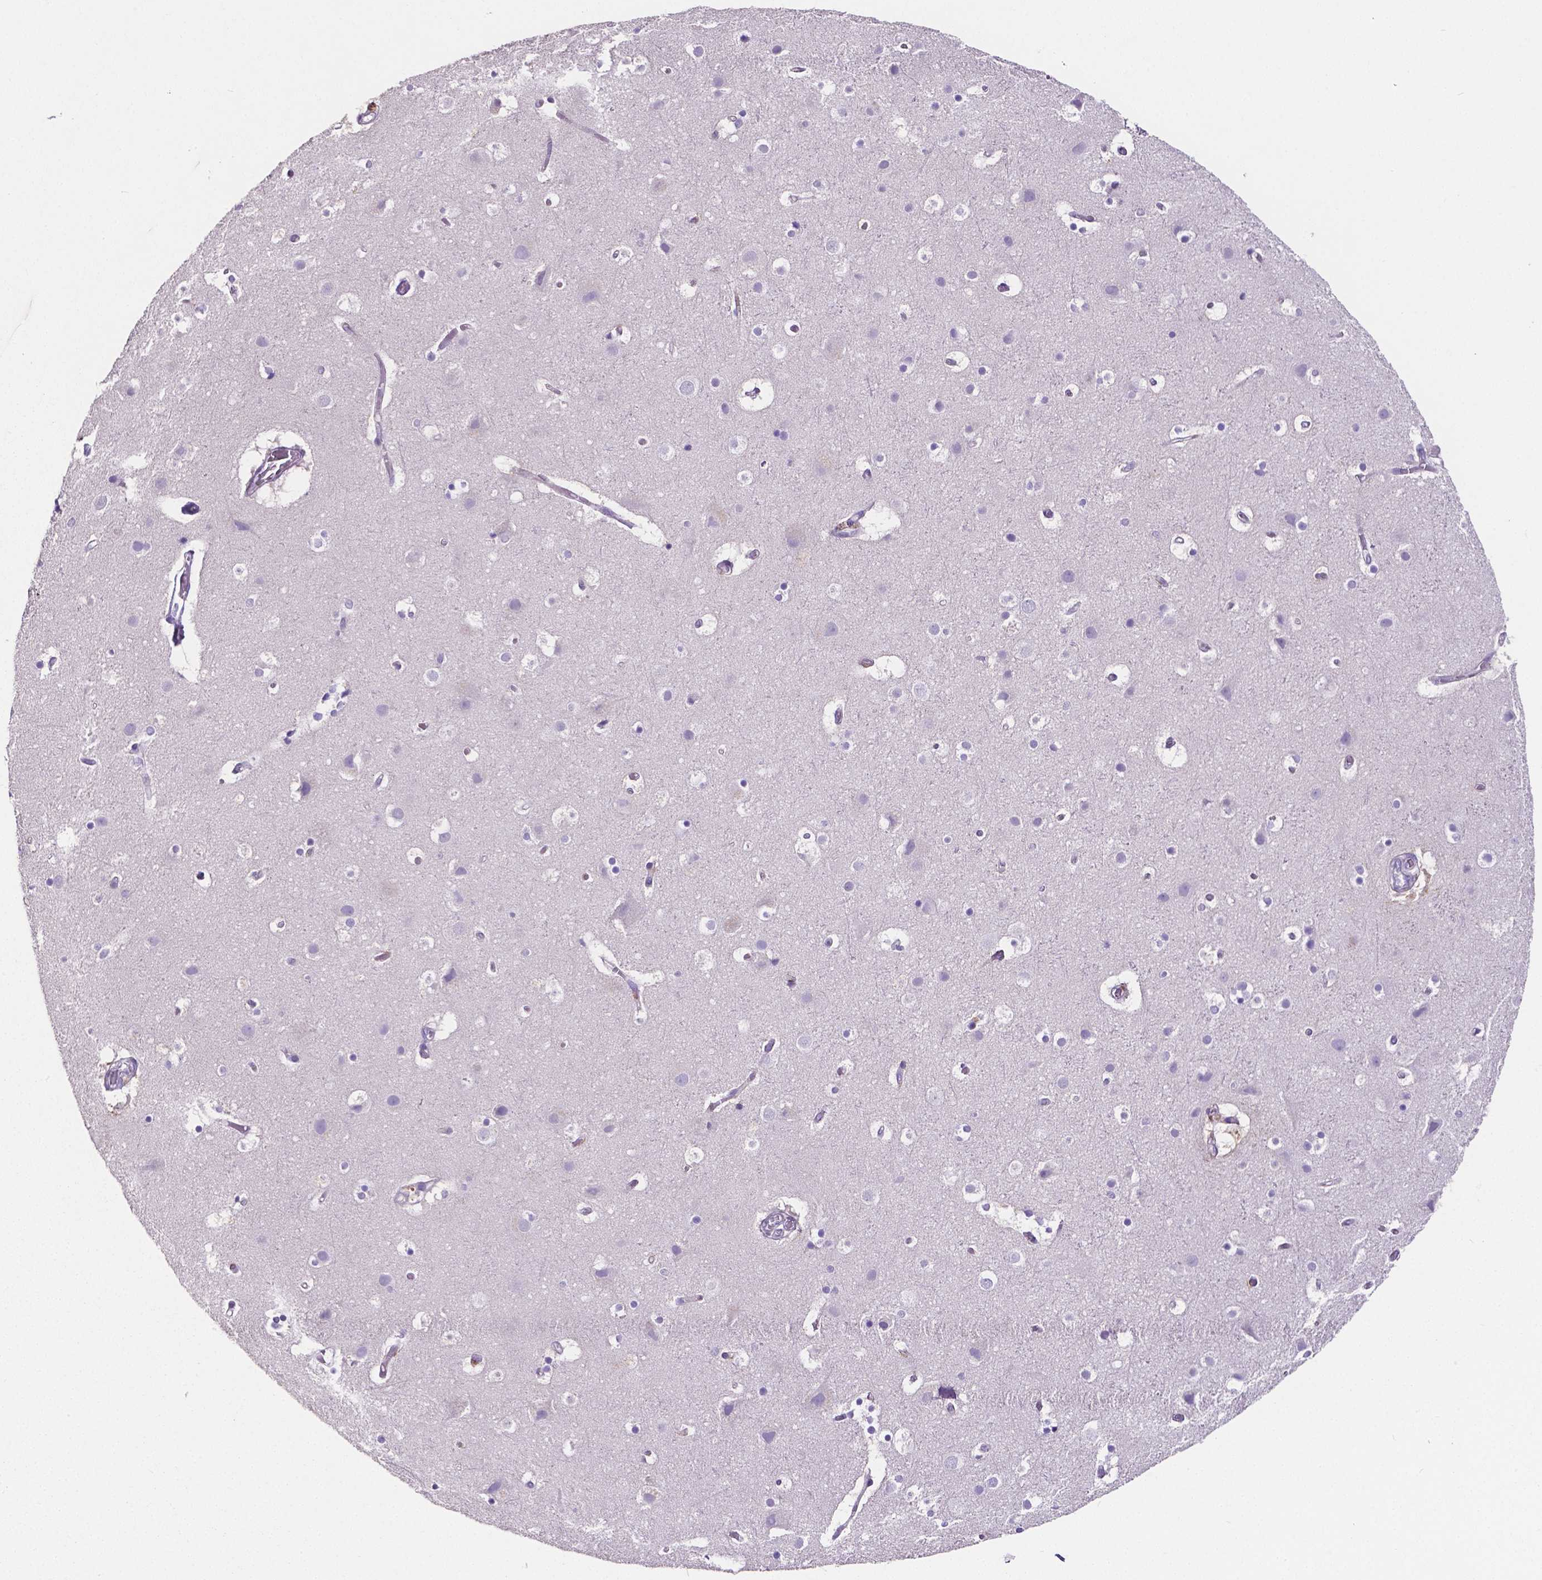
{"staining": {"intensity": "negative", "quantity": "none", "location": "none"}, "tissue": "cerebral cortex", "cell_type": "Endothelial cells", "image_type": "normal", "snomed": [{"axis": "morphology", "description": "Normal tissue, NOS"}, {"axis": "topography", "description": "Cerebral cortex"}], "caption": "This is an immunohistochemistry photomicrograph of benign cerebral cortex. There is no expression in endothelial cells.", "gene": "MMP9", "patient": {"sex": "female", "age": 52}}